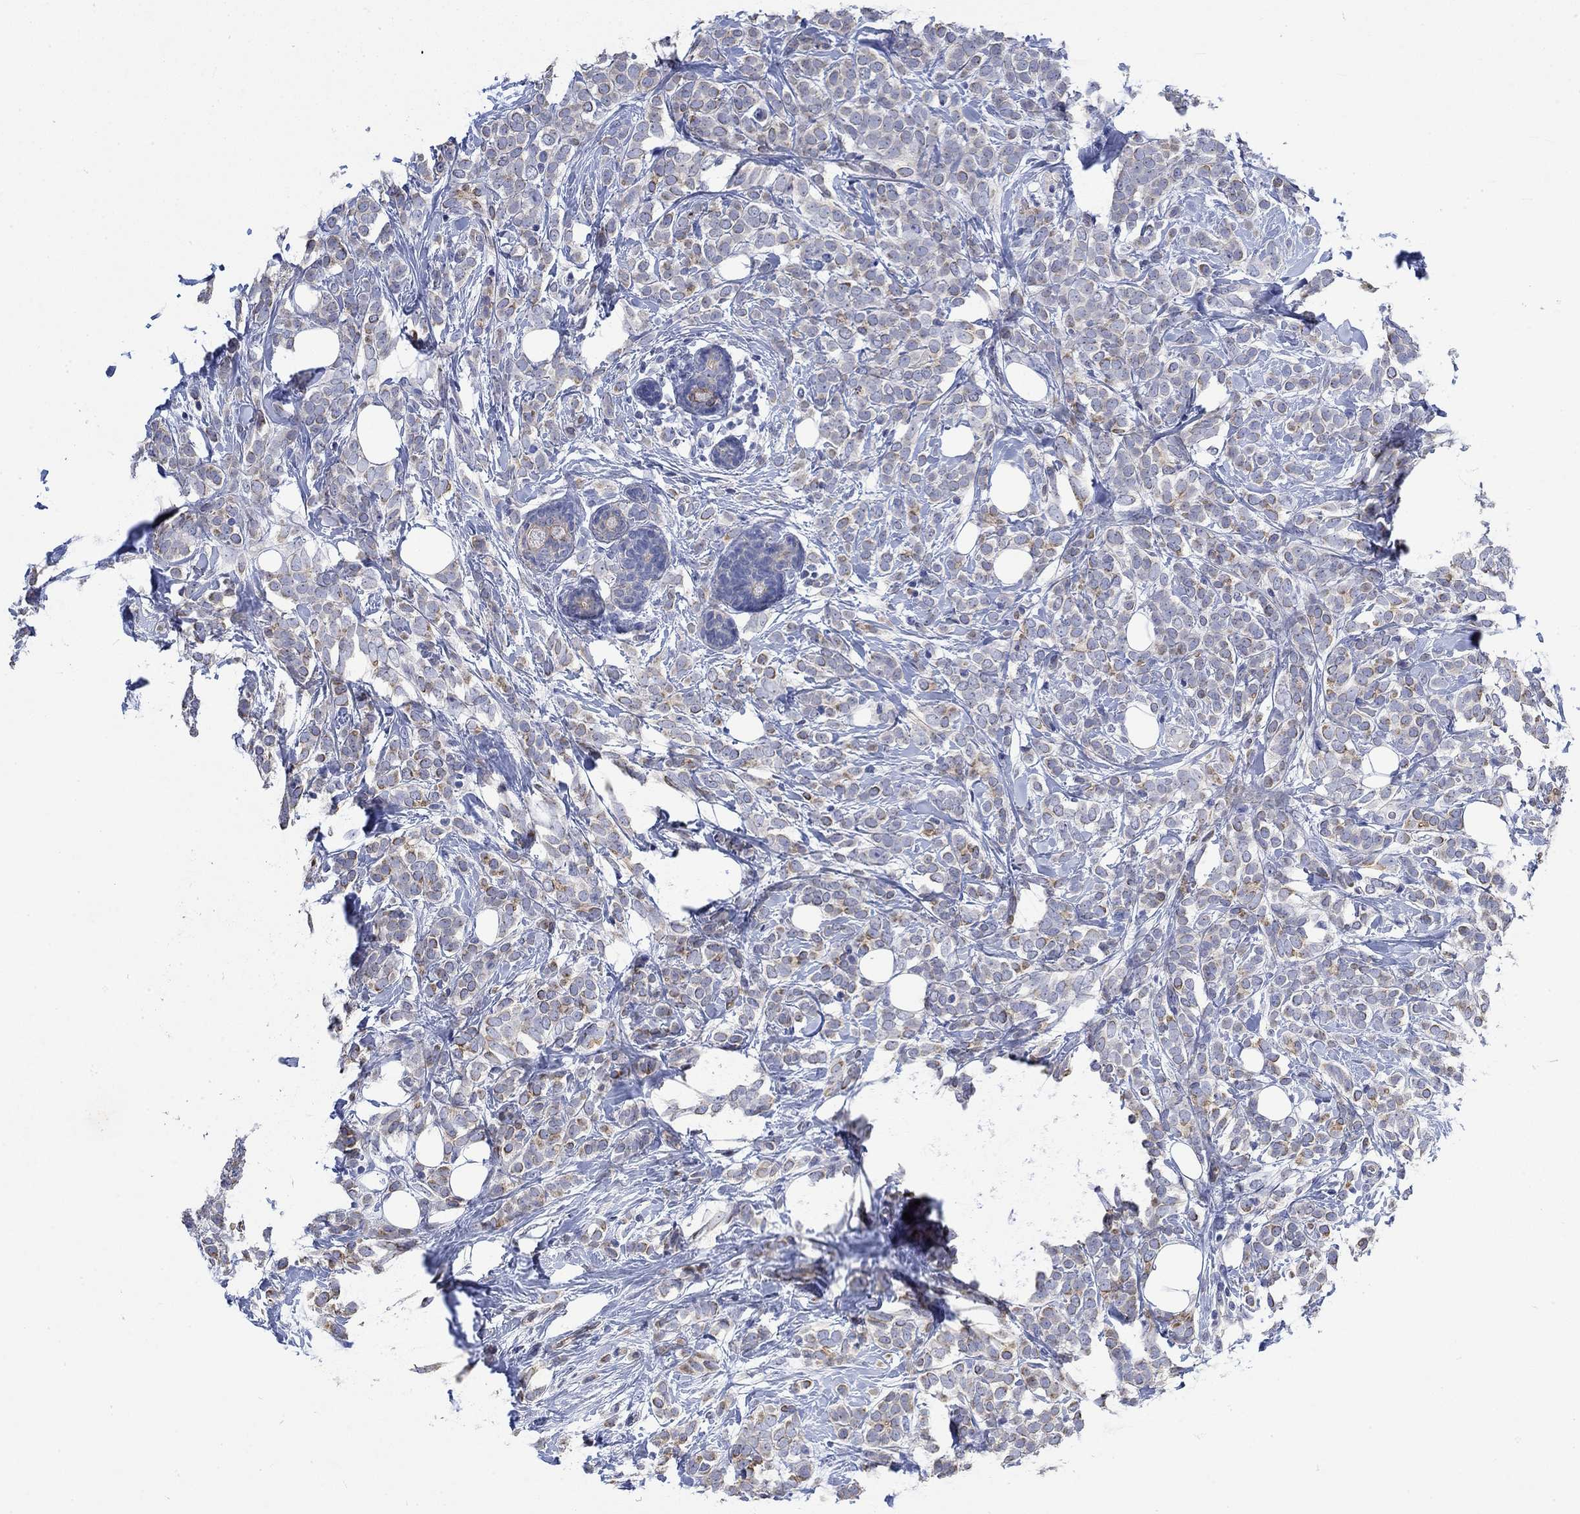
{"staining": {"intensity": "moderate", "quantity": "<25%", "location": "cytoplasmic/membranous"}, "tissue": "breast cancer", "cell_type": "Tumor cells", "image_type": "cancer", "snomed": [{"axis": "morphology", "description": "Lobular carcinoma"}, {"axis": "topography", "description": "Breast"}], "caption": "Protein expression analysis of breast cancer (lobular carcinoma) displays moderate cytoplasmic/membranous expression in about <25% of tumor cells.", "gene": "AGRP", "patient": {"sex": "female", "age": 49}}